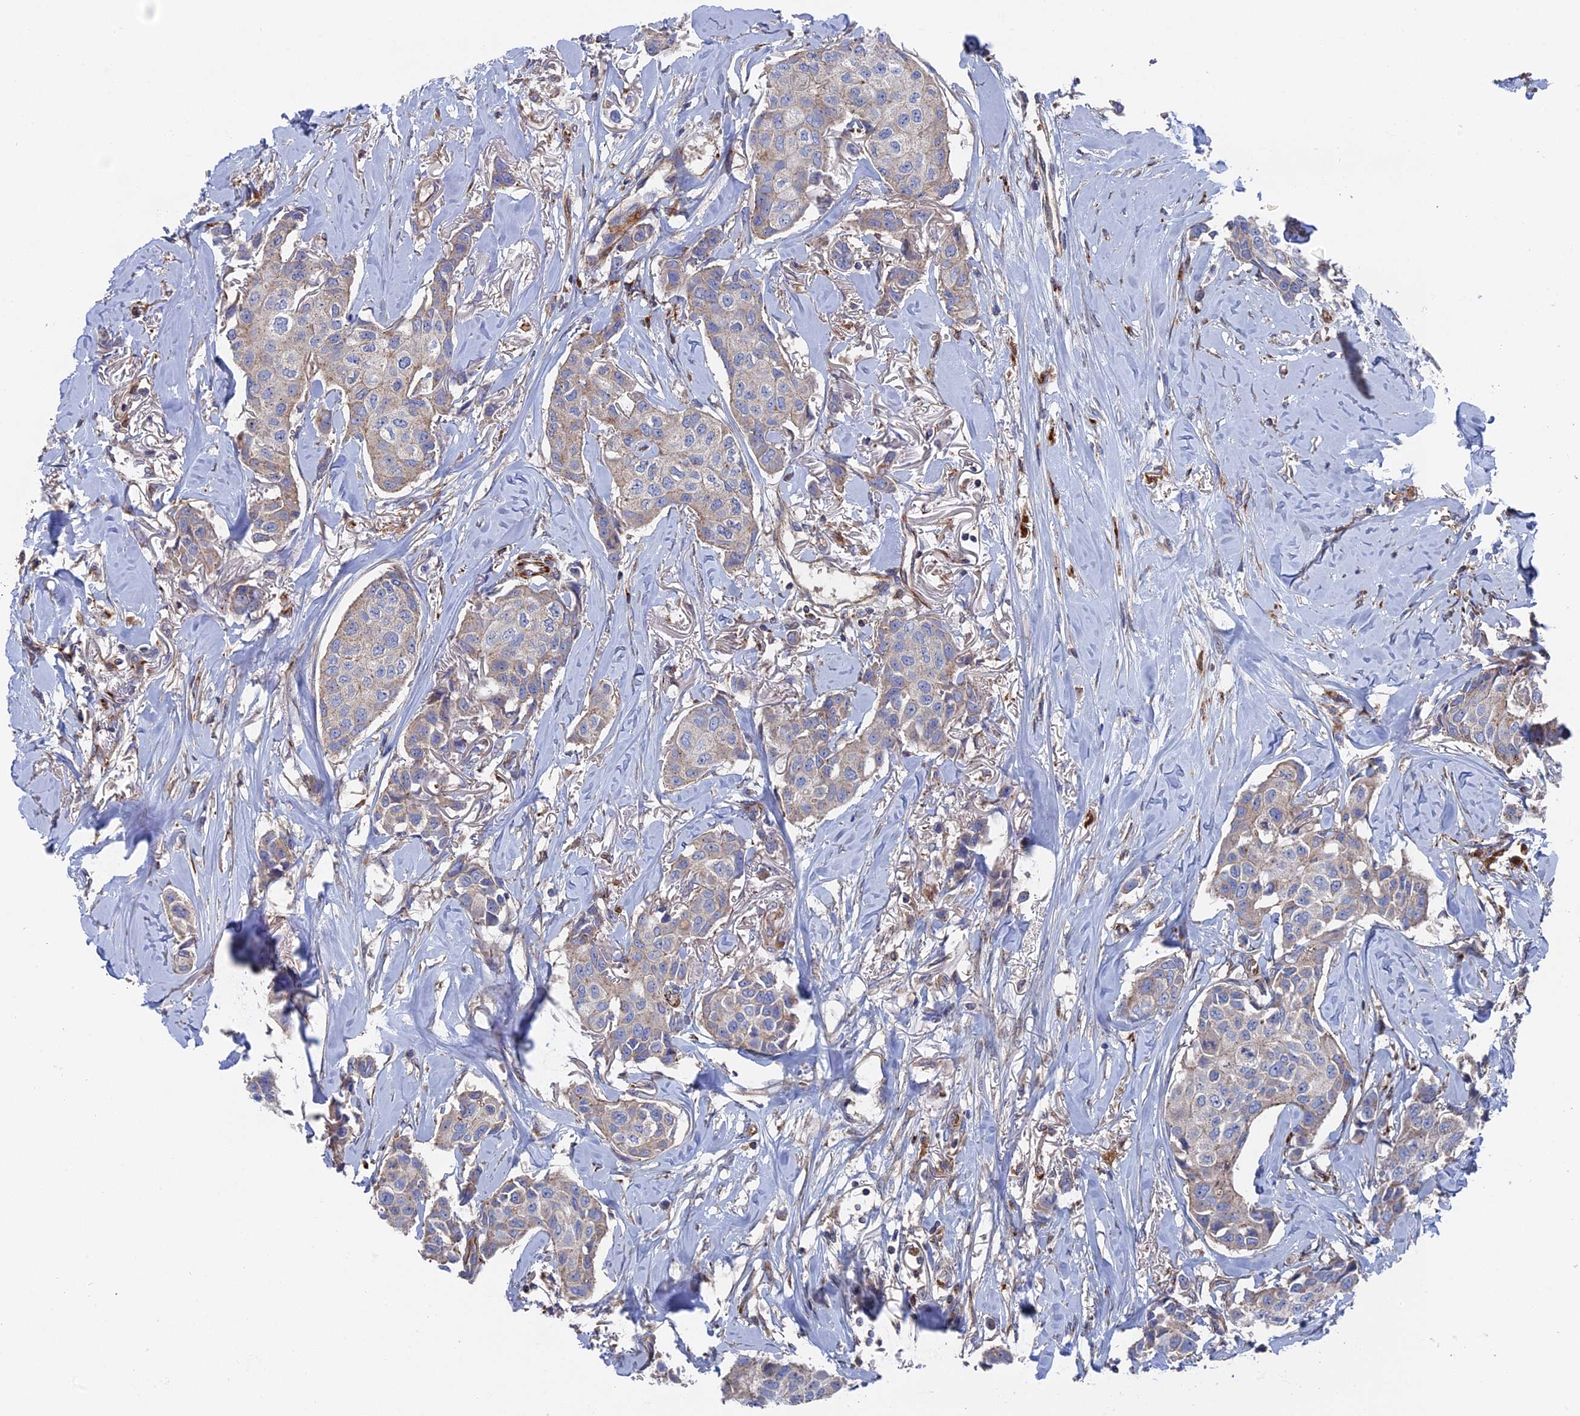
{"staining": {"intensity": "weak", "quantity": "<25%", "location": "cytoplasmic/membranous"}, "tissue": "breast cancer", "cell_type": "Tumor cells", "image_type": "cancer", "snomed": [{"axis": "morphology", "description": "Duct carcinoma"}, {"axis": "topography", "description": "Breast"}], "caption": "This image is of intraductal carcinoma (breast) stained with immunohistochemistry to label a protein in brown with the nuclei are counter-stained blue. There is no staining in tumor cells. (DAB immunohistochemistry, high magnification).", "gene": "SMG9", "patient": {"sex": "female", "age": 80}}